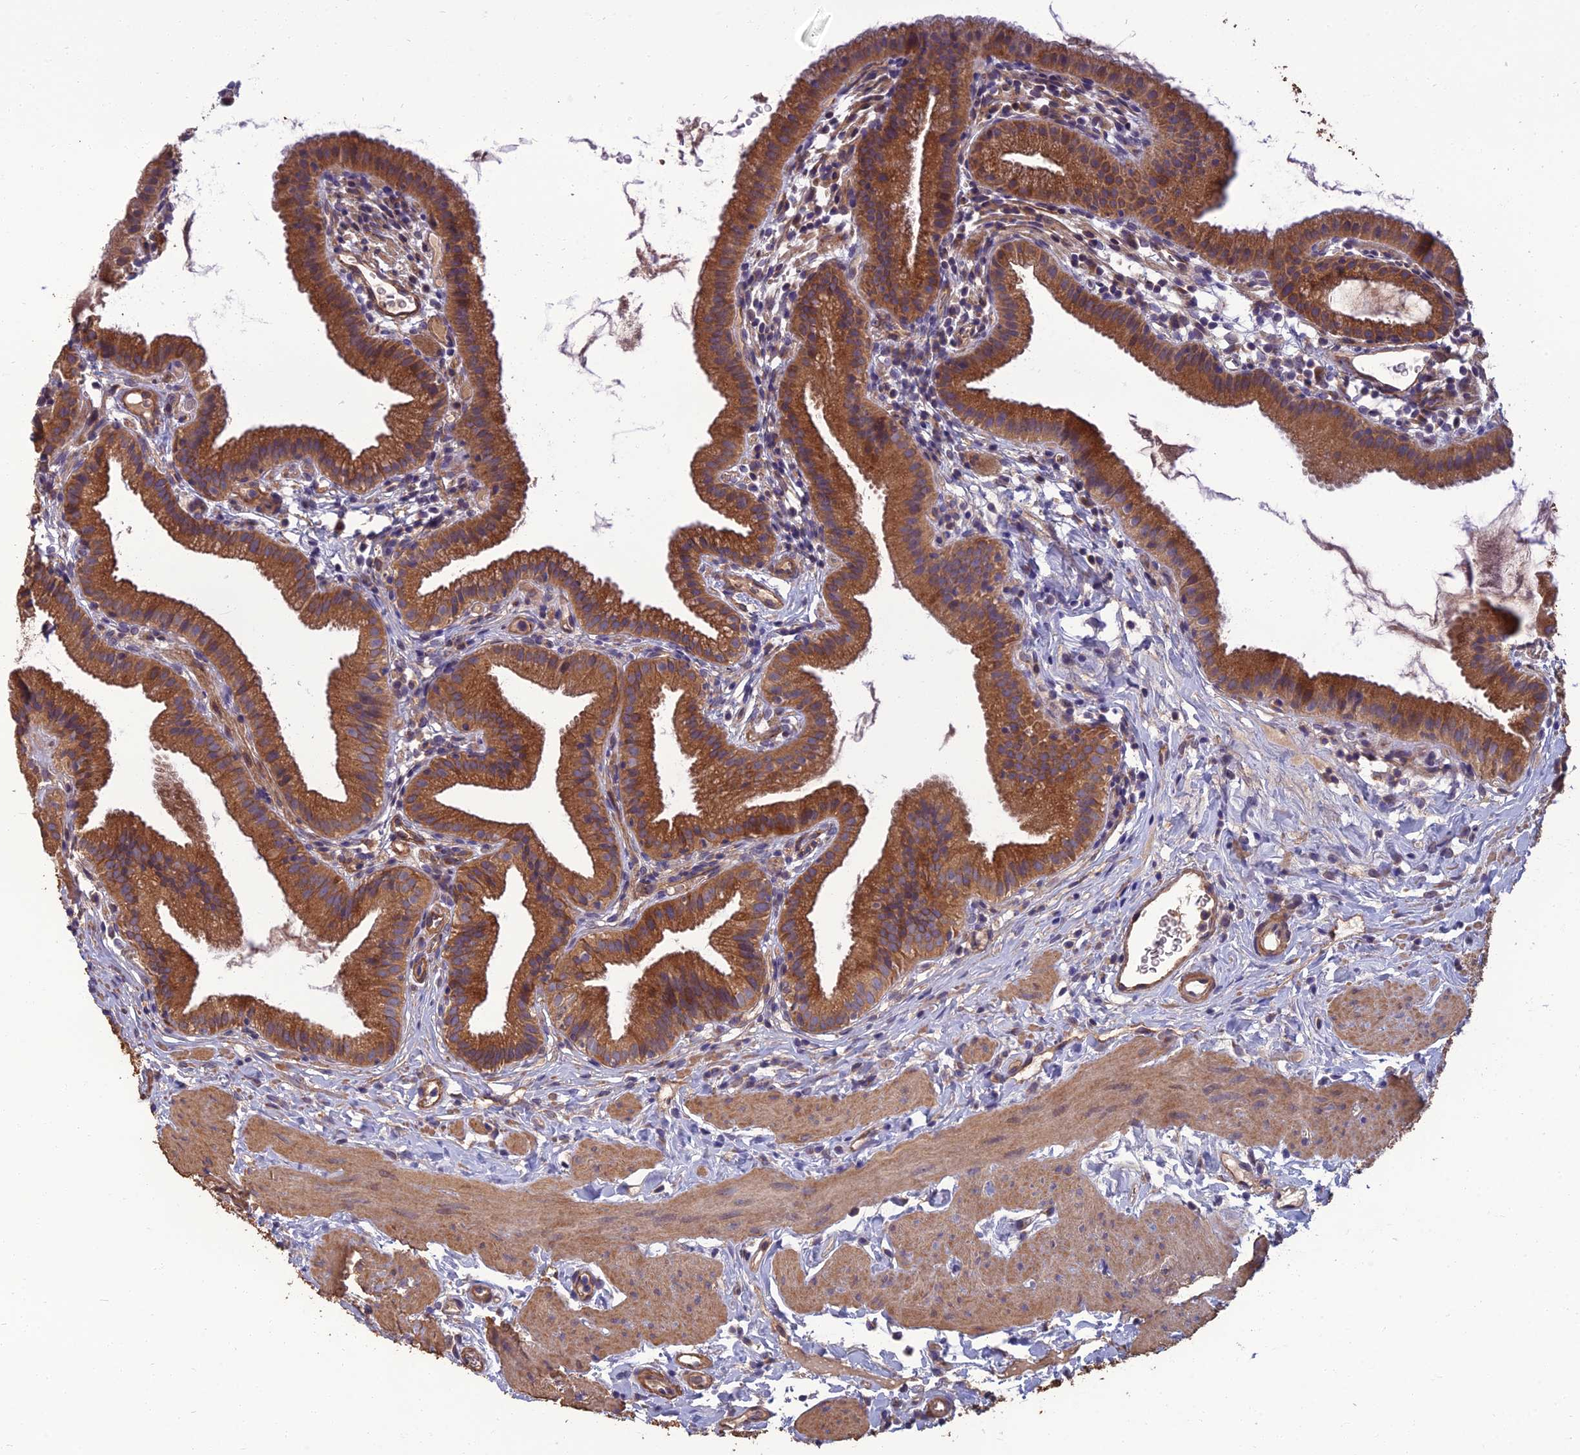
{"staining": {"intensity": "strong", "quantity": ">75%", "location": "cytoplasmic/membranous"}, "tissue": "gallbladder", "cell_type": "Glandular cells", "image_type": "normal", "snomed": [{"axis": "morphology", "description": "Normal tissue, NOS"}, {"axis": "topography", "description": "Gallbladder"}], "caption": "Immunohistochemistry (IHC) of normal human gallbladder exhibits high levels of strong cytoplasmic/membranous positivity in approximately >75% of glandular cells. (DAB (3,3'-diaminobenzidine) IHC with brightfield microscopy, high magnification).", "gene": "WDR24", "patient": {"sex": "female", "age": 46}}